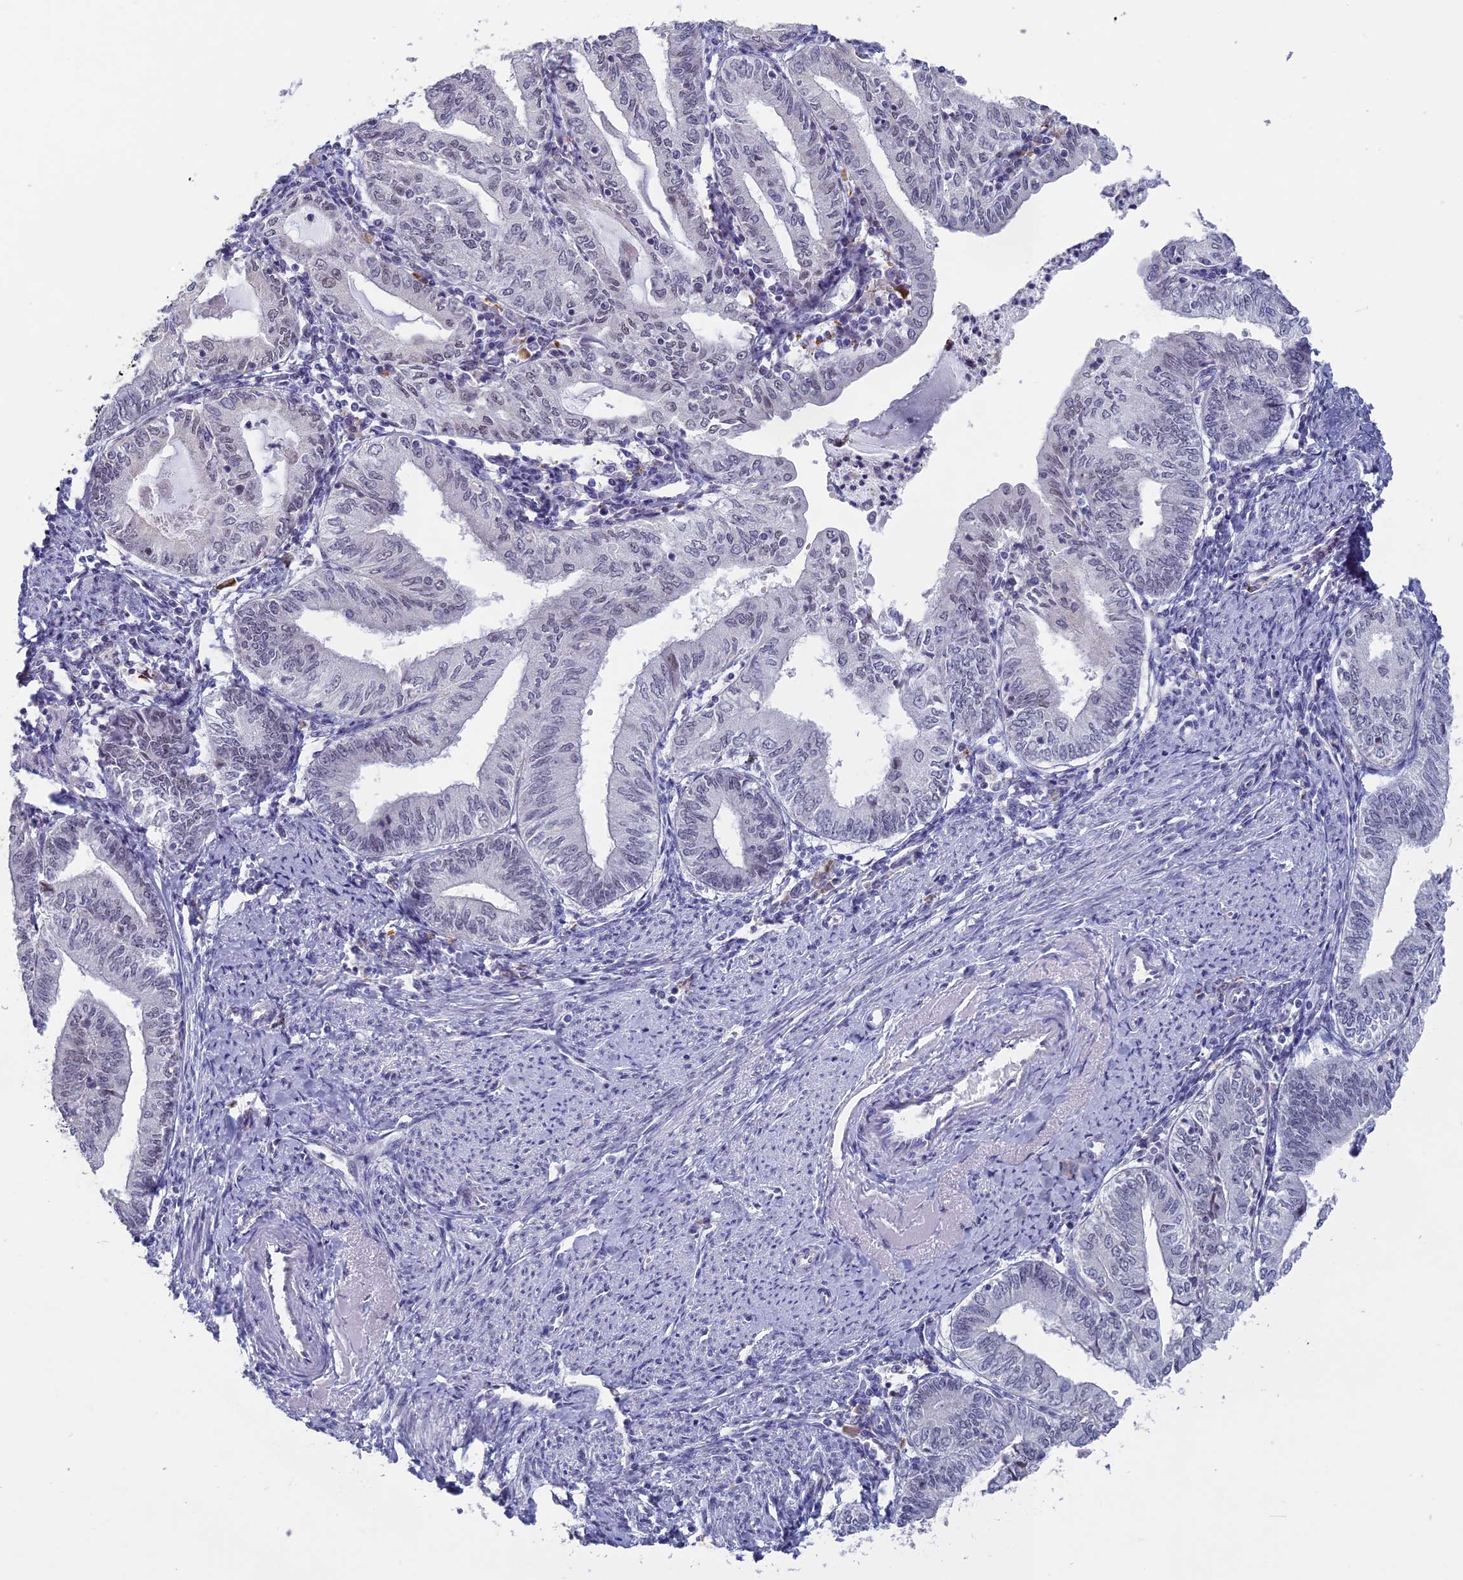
{"staining": {"intensity": "negative", "quantity": "none", "location": "none"}, "tissue": "endometrial cancer", "cell_type": "Tumor cells", "image_type": "cancer", "snomed": [{"axis": "morphology", "description": "Adenocarcinoma, NOS"}, {"axis": "topography", "description": "Endometrium"}], "caption": "Adenocarcinoma (endometrial) was stained to show a protein in brown. There is no significant positivity in tumor cells. The staining was performed using DAB (3,3'-diaminobenzidine) to visualize the protein expression in brown, while the nuclei were stained in blue with hematoxylin (Magnification: 20x).", "gene": "MORF4L1", "patient": {"sex": "female", "age": 66}}